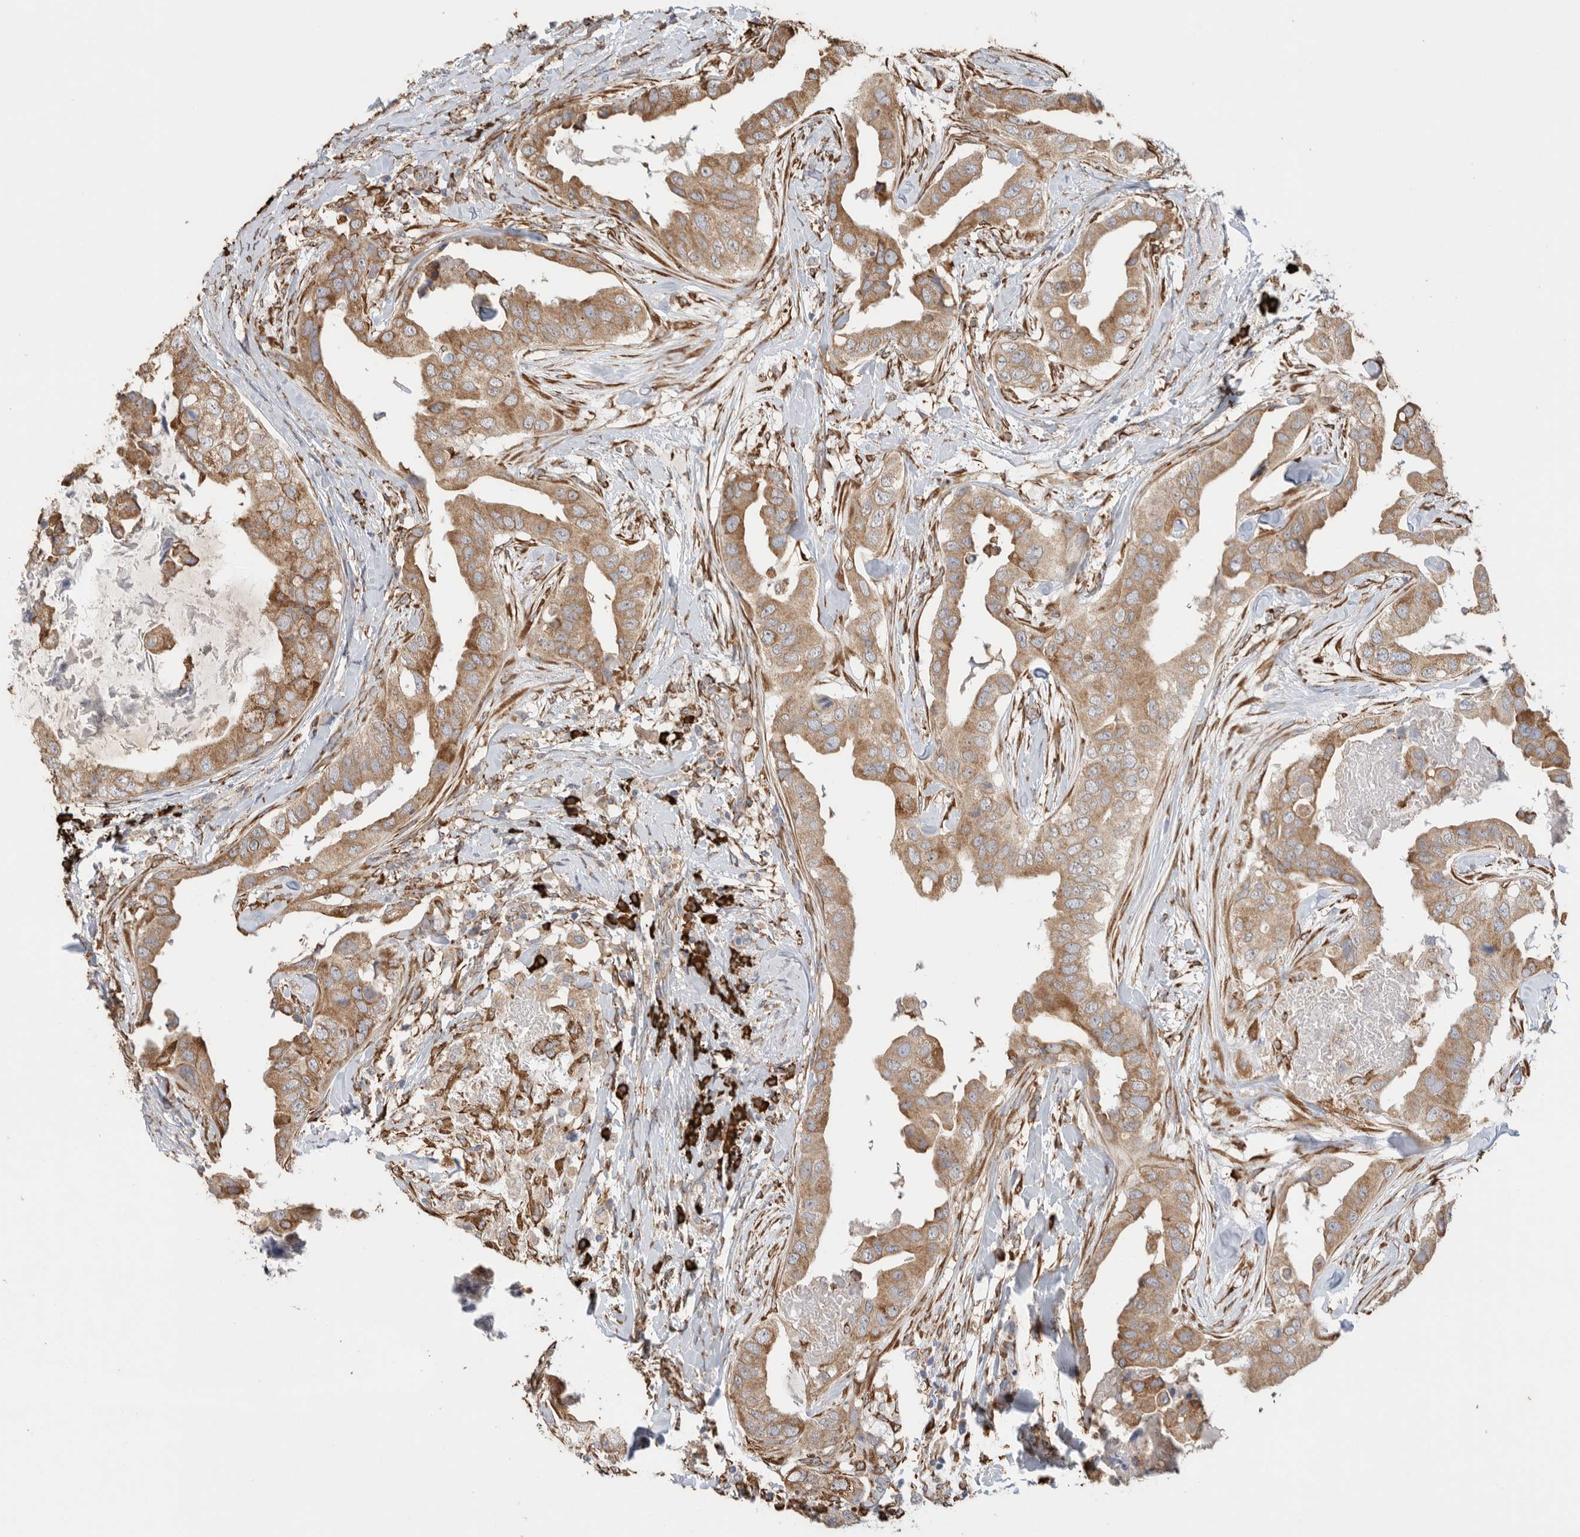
{"staining": {"intensity": "moderate", "quantity": ">75%", "location": "cytoplasmic/membranous"}, "tissue": "breast cancer", "cell_type": "Tumor cells", "image_type": "cancer", "snomed": [{"axis": "morphology", "description": "Duct carcinoma"}, {"axis": "topography", "description": "Breast"}], "caption": "This image demonstrates immunohistochemistry (IHC) staining of human breast cancer, with medium moderate cytoplasmic/membranous expression in about >75% of tumor cells.", "gene": "BLOC1S5", "patient": {"sex": "female", "age": 40}}